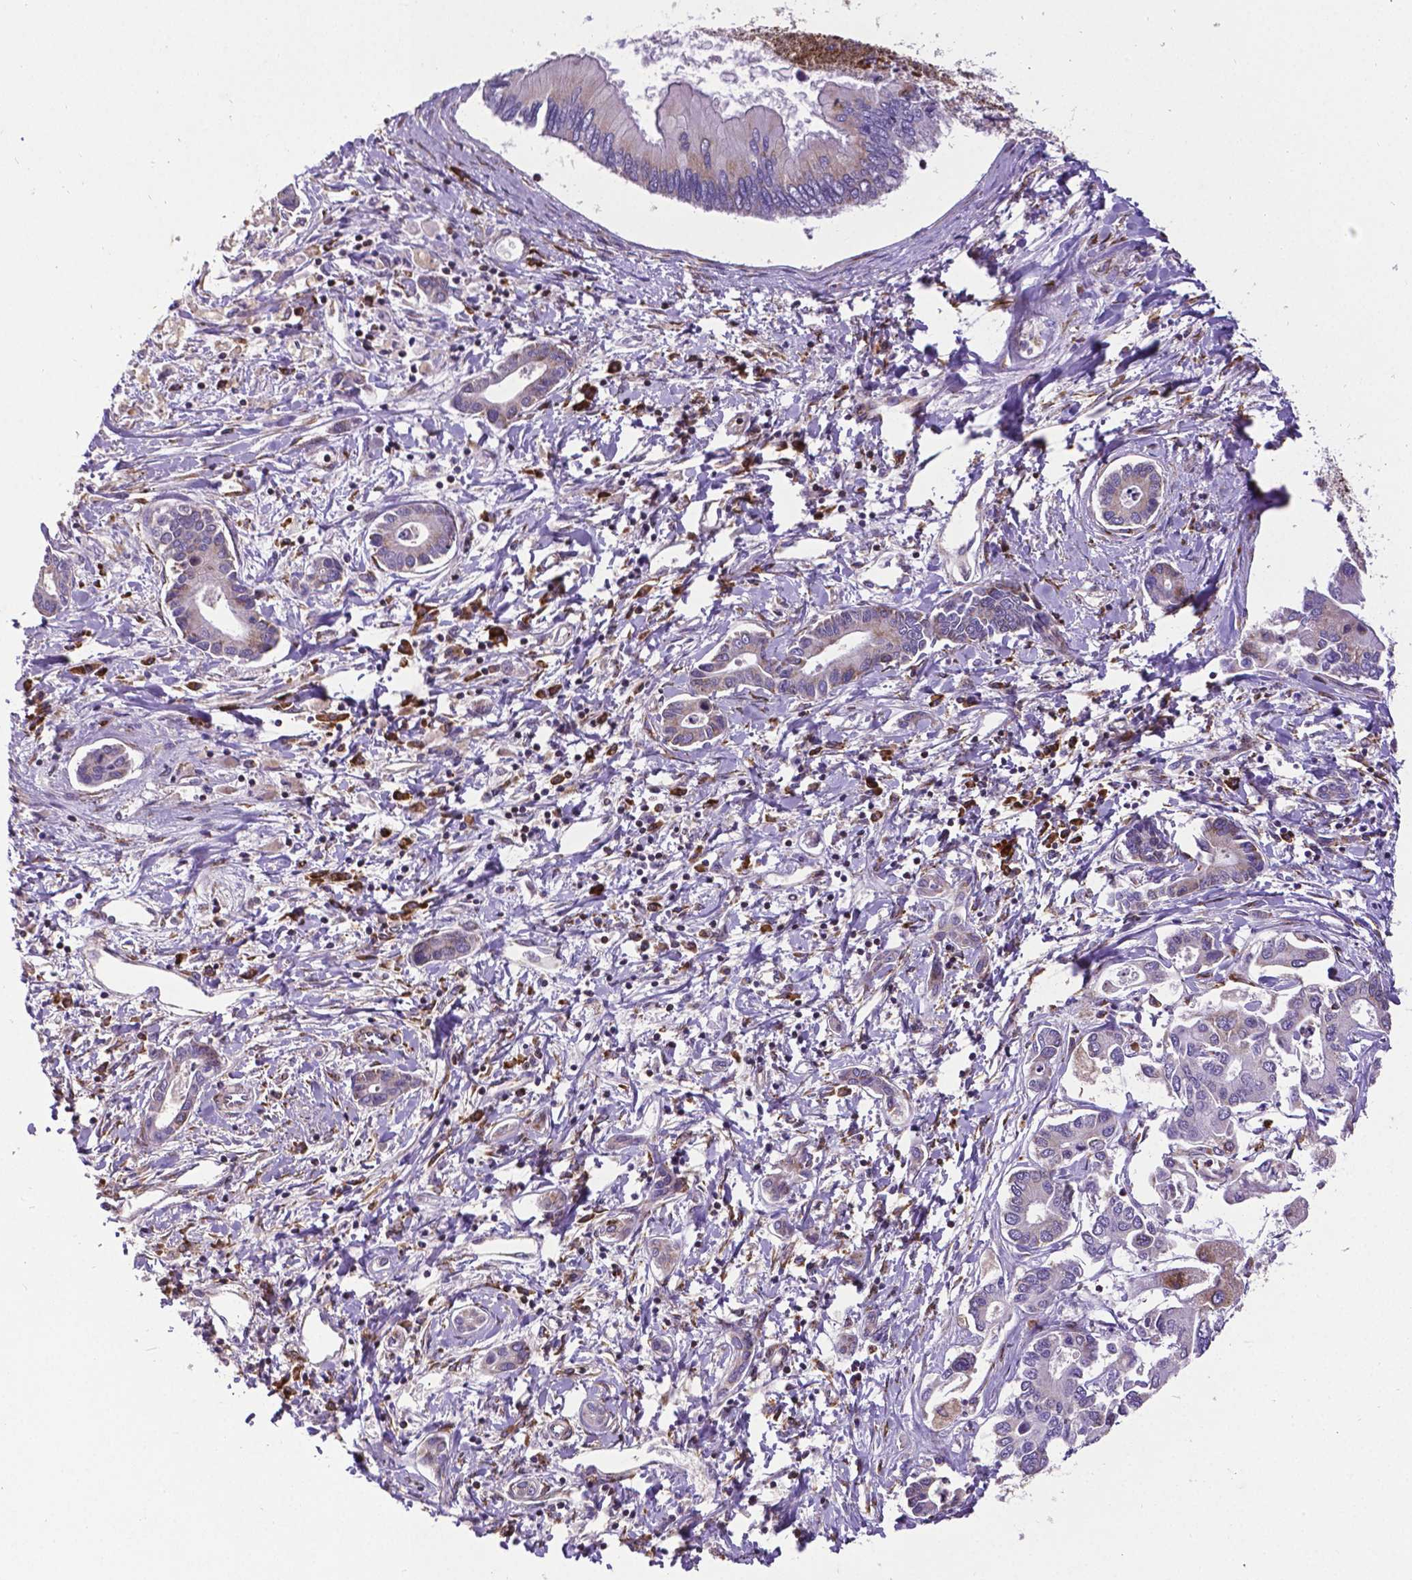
{"staining": {"intensity": "moderate", "quantity": "<25%", "location": "cytoplasmic/membranous"}, "tissue": "liver cancer", "cell_type": "Tumor cells", "image_type": "cancer", "snomed": [{"axis": "morphology", "description": "Cholangiocarcinoma"}, {"axis": "topography", "description": "Liver"}], "caption": "Liver cancer was stained to show a protein in brown. There is low levels of moderate cytoplasmic/membranous positivity in approximately <25% of tumor cells.", "gene": "MTDH", "patient": {"sex": "male", "age": 66}}